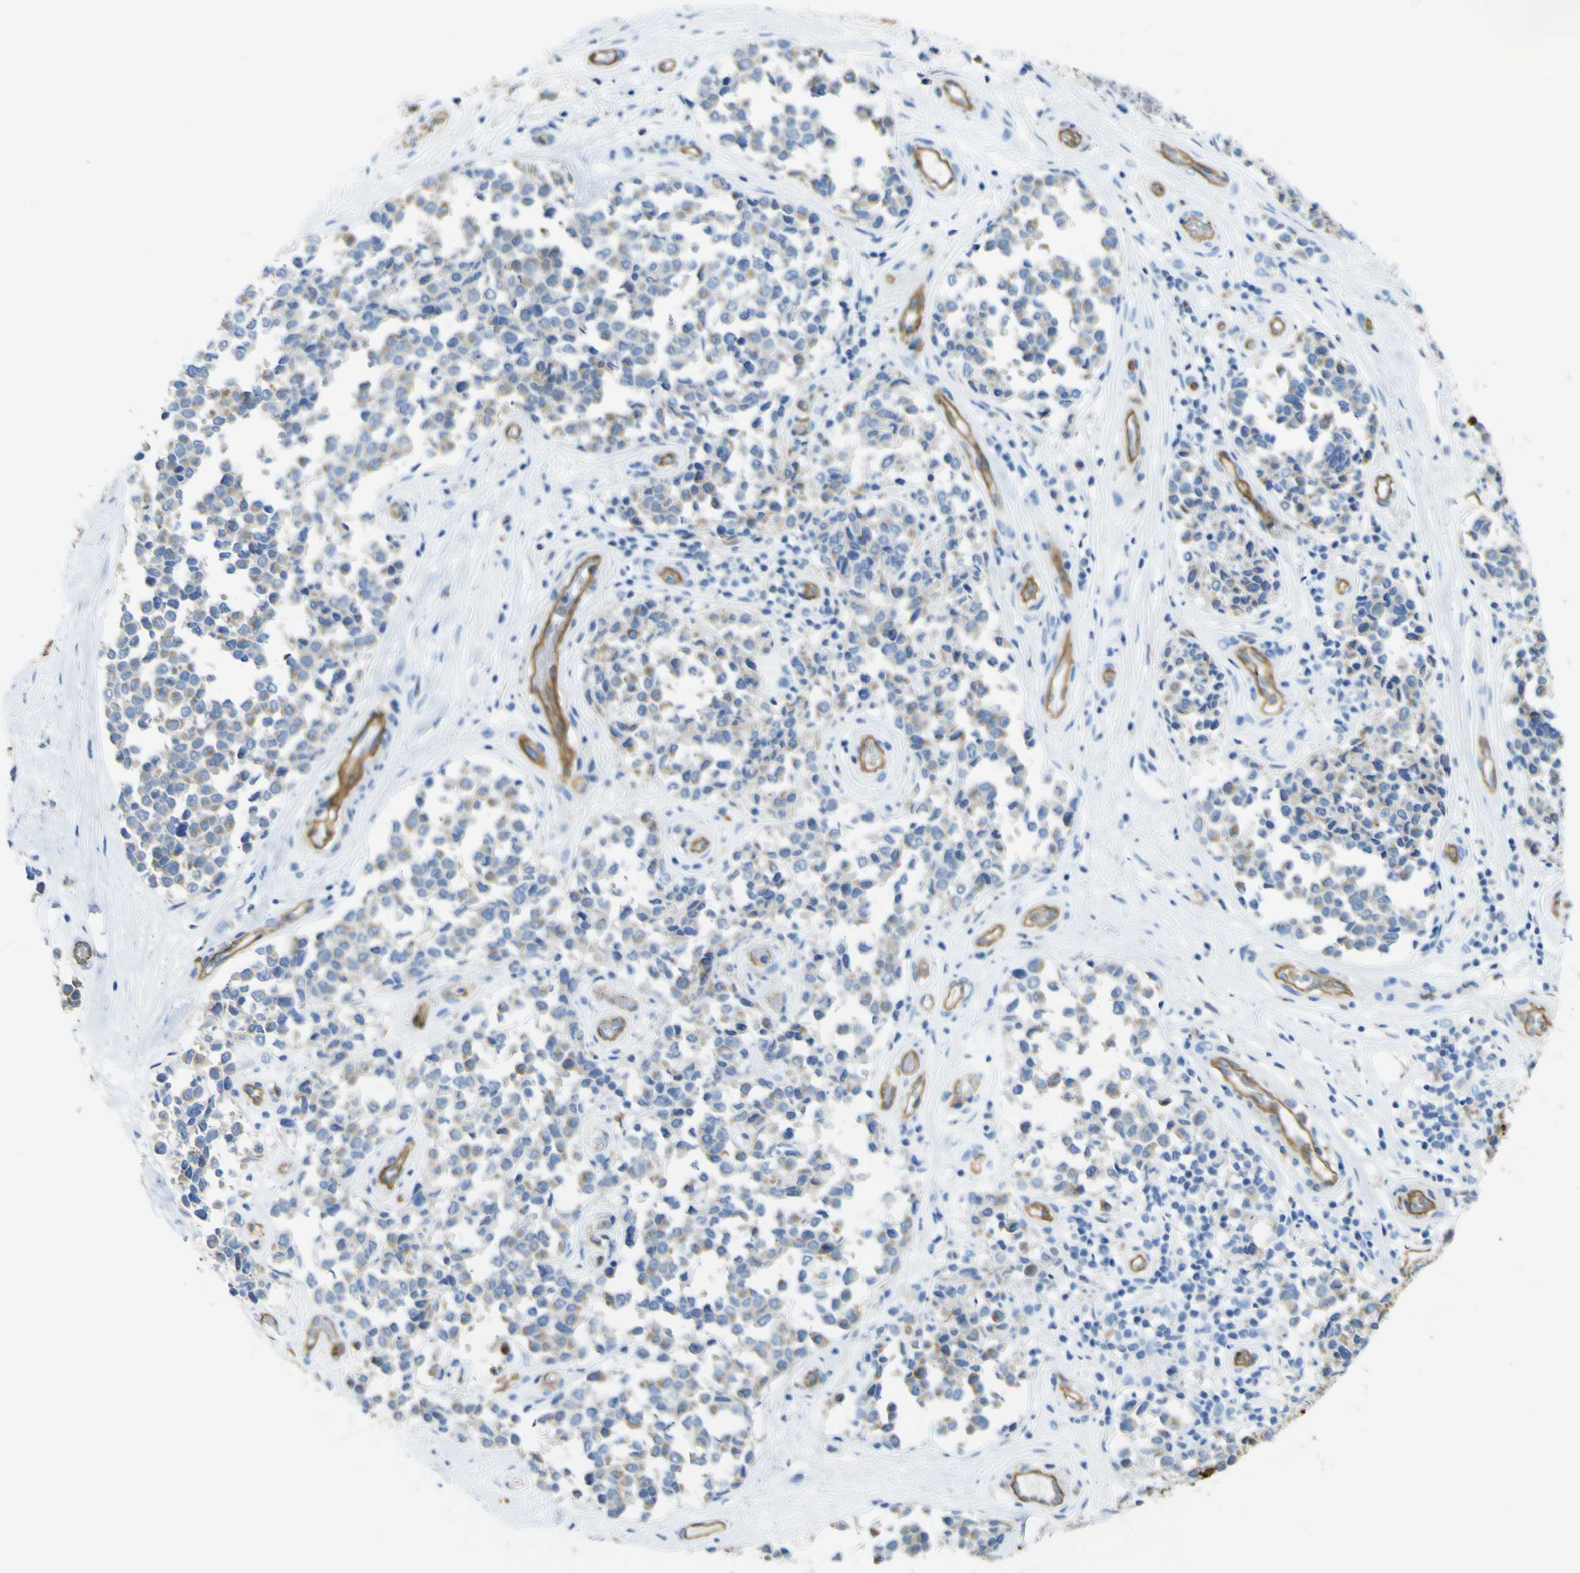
{"staining": {"intensity": "negative", "quantity": "none", "location": "none"}, "tissue": "melanoma", "cell_type": "Tumor cells", "image_type": "cancer", "snomed": [{"axis": "morphology", "description": "Malignant melanoma, NOS"}, {"axis": "topography", "description": "Skin"}], "caption": "Immunohistochemistry of human melanoma reveals no positivity in tumor cells. The staining is performed using DAB brown chromogen with nuclei counter-stained in using hematoxylin.", "gene": "CD93", "patient": {"sex": "female", "age": 64}}